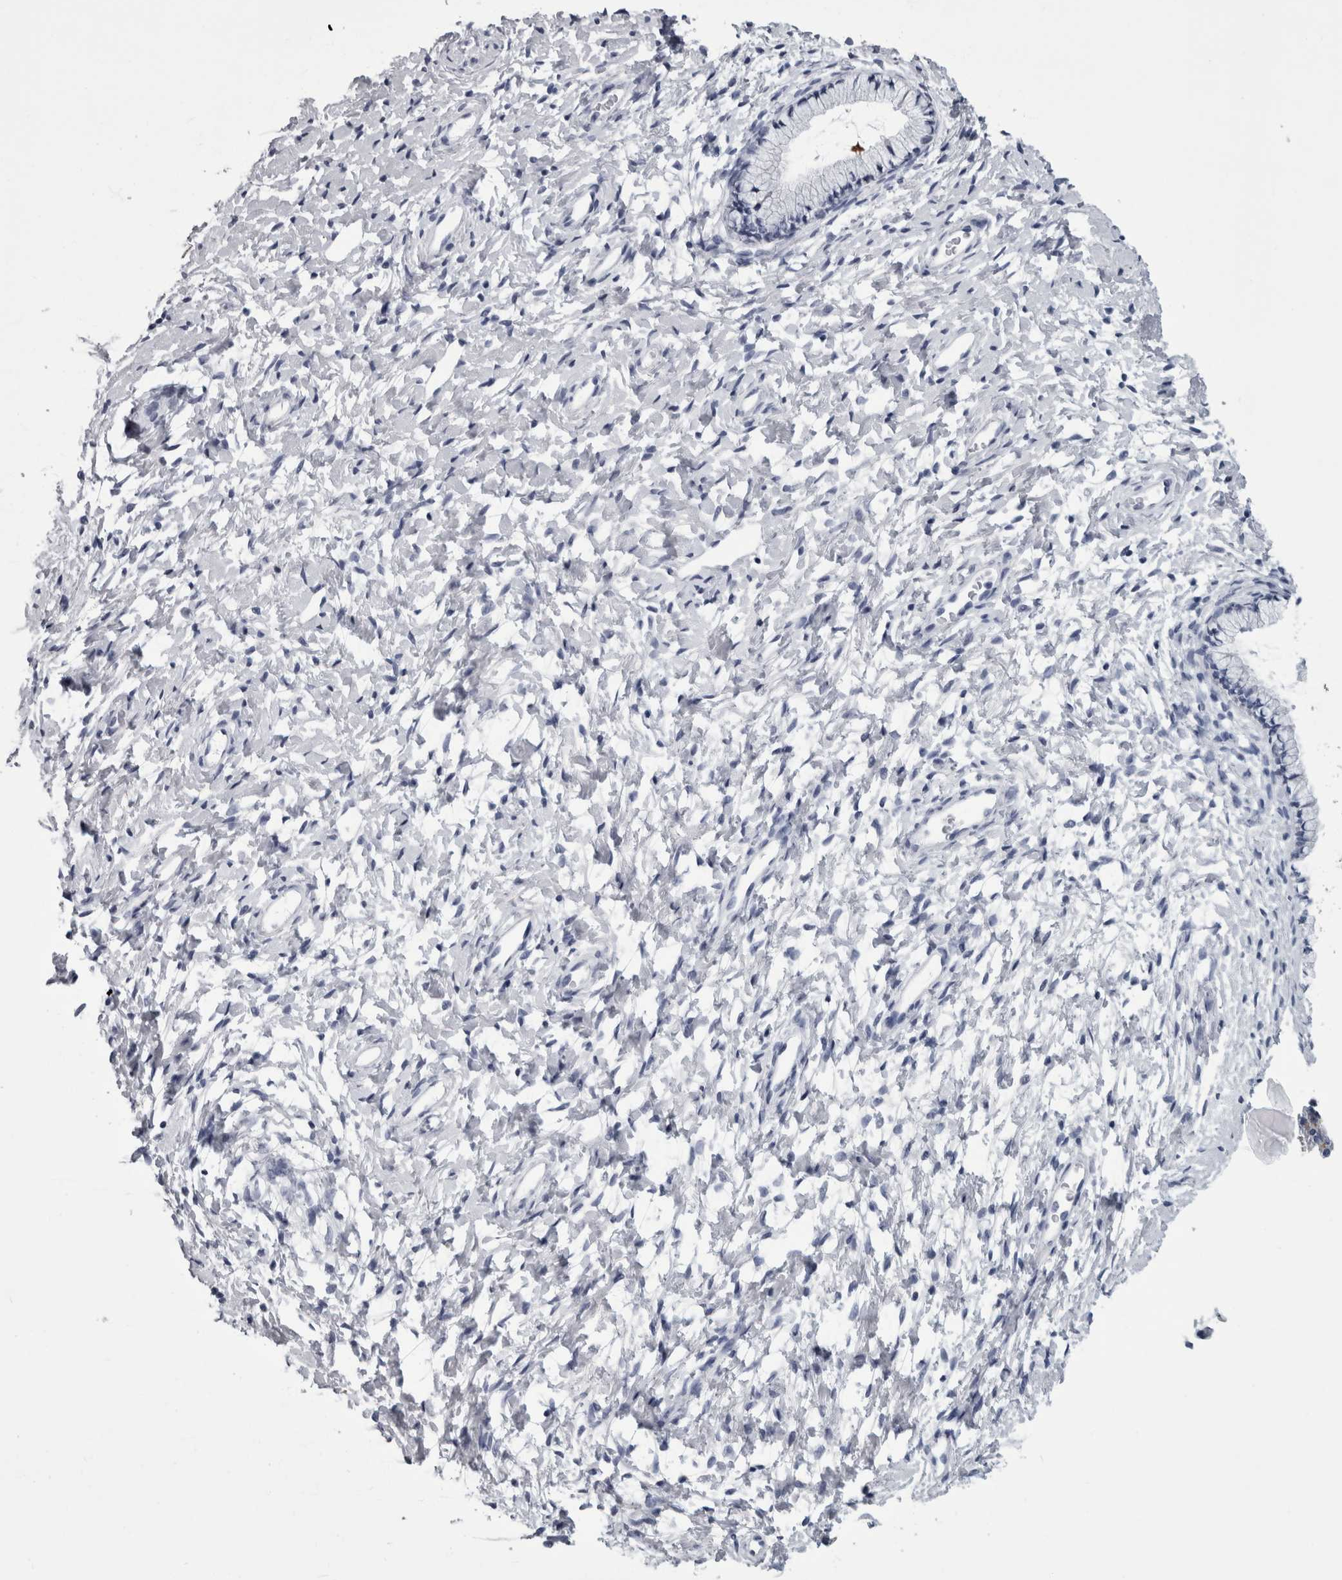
{"staining": {"intensity": "negative", "quantity": "none", "location": "none"}, "tissue": "cervix", "cell_type": "Glandular cells", "image_type": "normal", "snomed": [{"axis": "morphology", "description": "Normal tissue, NOS"}, {"axis": "topography", "description": "Cervix"}], "caption": "DAB (3,3'-diaminobenzidine) immunohistochemical staining of unremarkable cervix shows no significant staining in glandular cells. The staining was performed using DAB (3,3'-diaminobenzidine) to visualize the protein expression in brown, while the nuclei were stained in blue with hematoxylin (Magnification: 20x).", "gene": "ALDH8A1", "patient": {"sex": "female", "age": 72}}